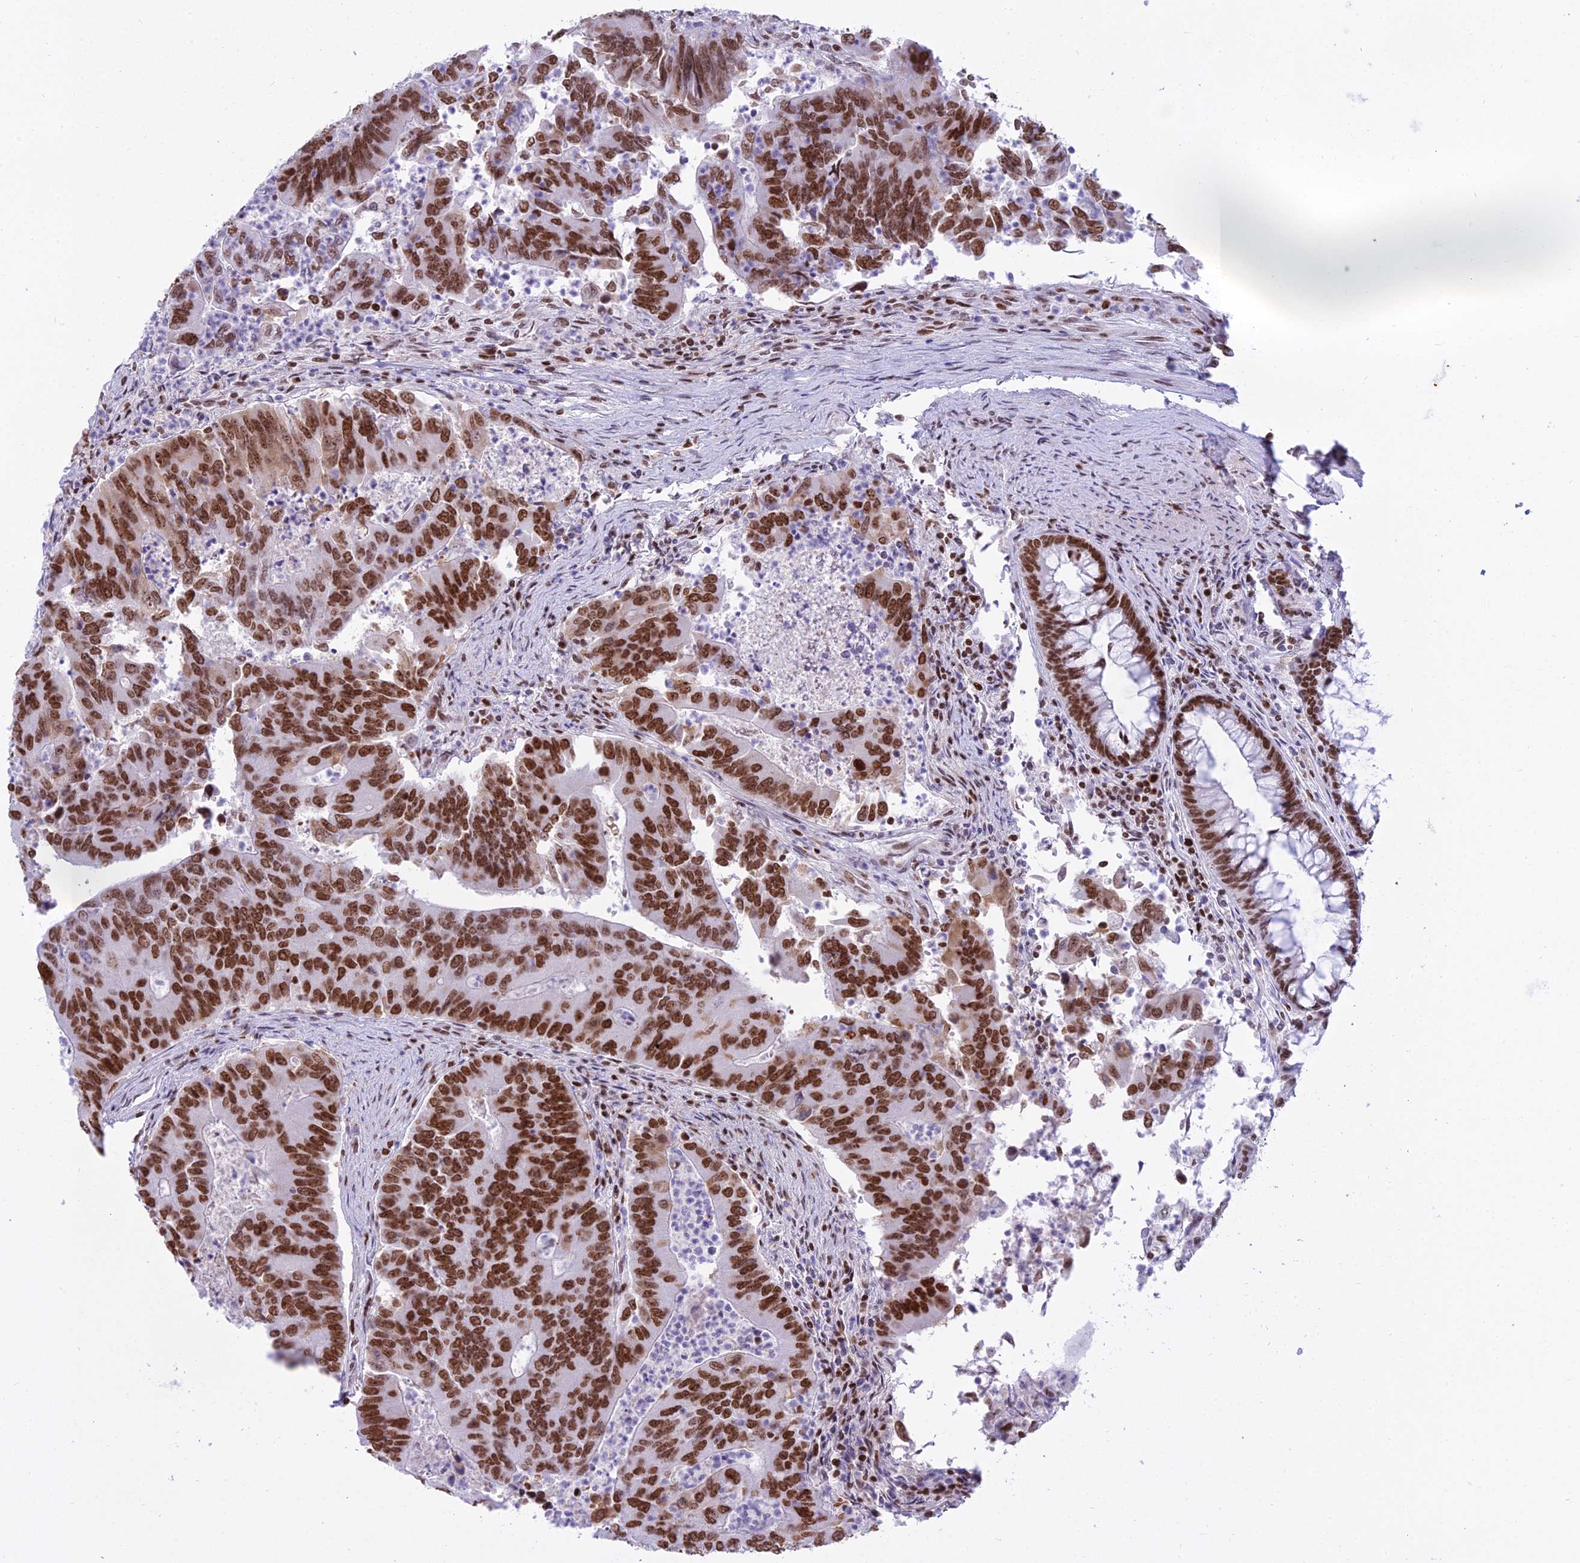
{"staining": {"intensity": "strong", "quantity": ">75%", "location": "nuclear"}, "tissue": "colorectal cancer", "cell_type": "Tumor cells", "image_type": "cancer", "snomed": [{"axis": "morphology", "description": "Adenocarcinoma, NOS"}, {"axis": "topography", "description": "Colon"}], "caption": "A brown stain highlights strong nuclear positivity of a protein in colorectal cancer (adenocarcinoma) tumor cells.", "gene": "PARP1", "patient": {"sex": "female", "age": 67}}